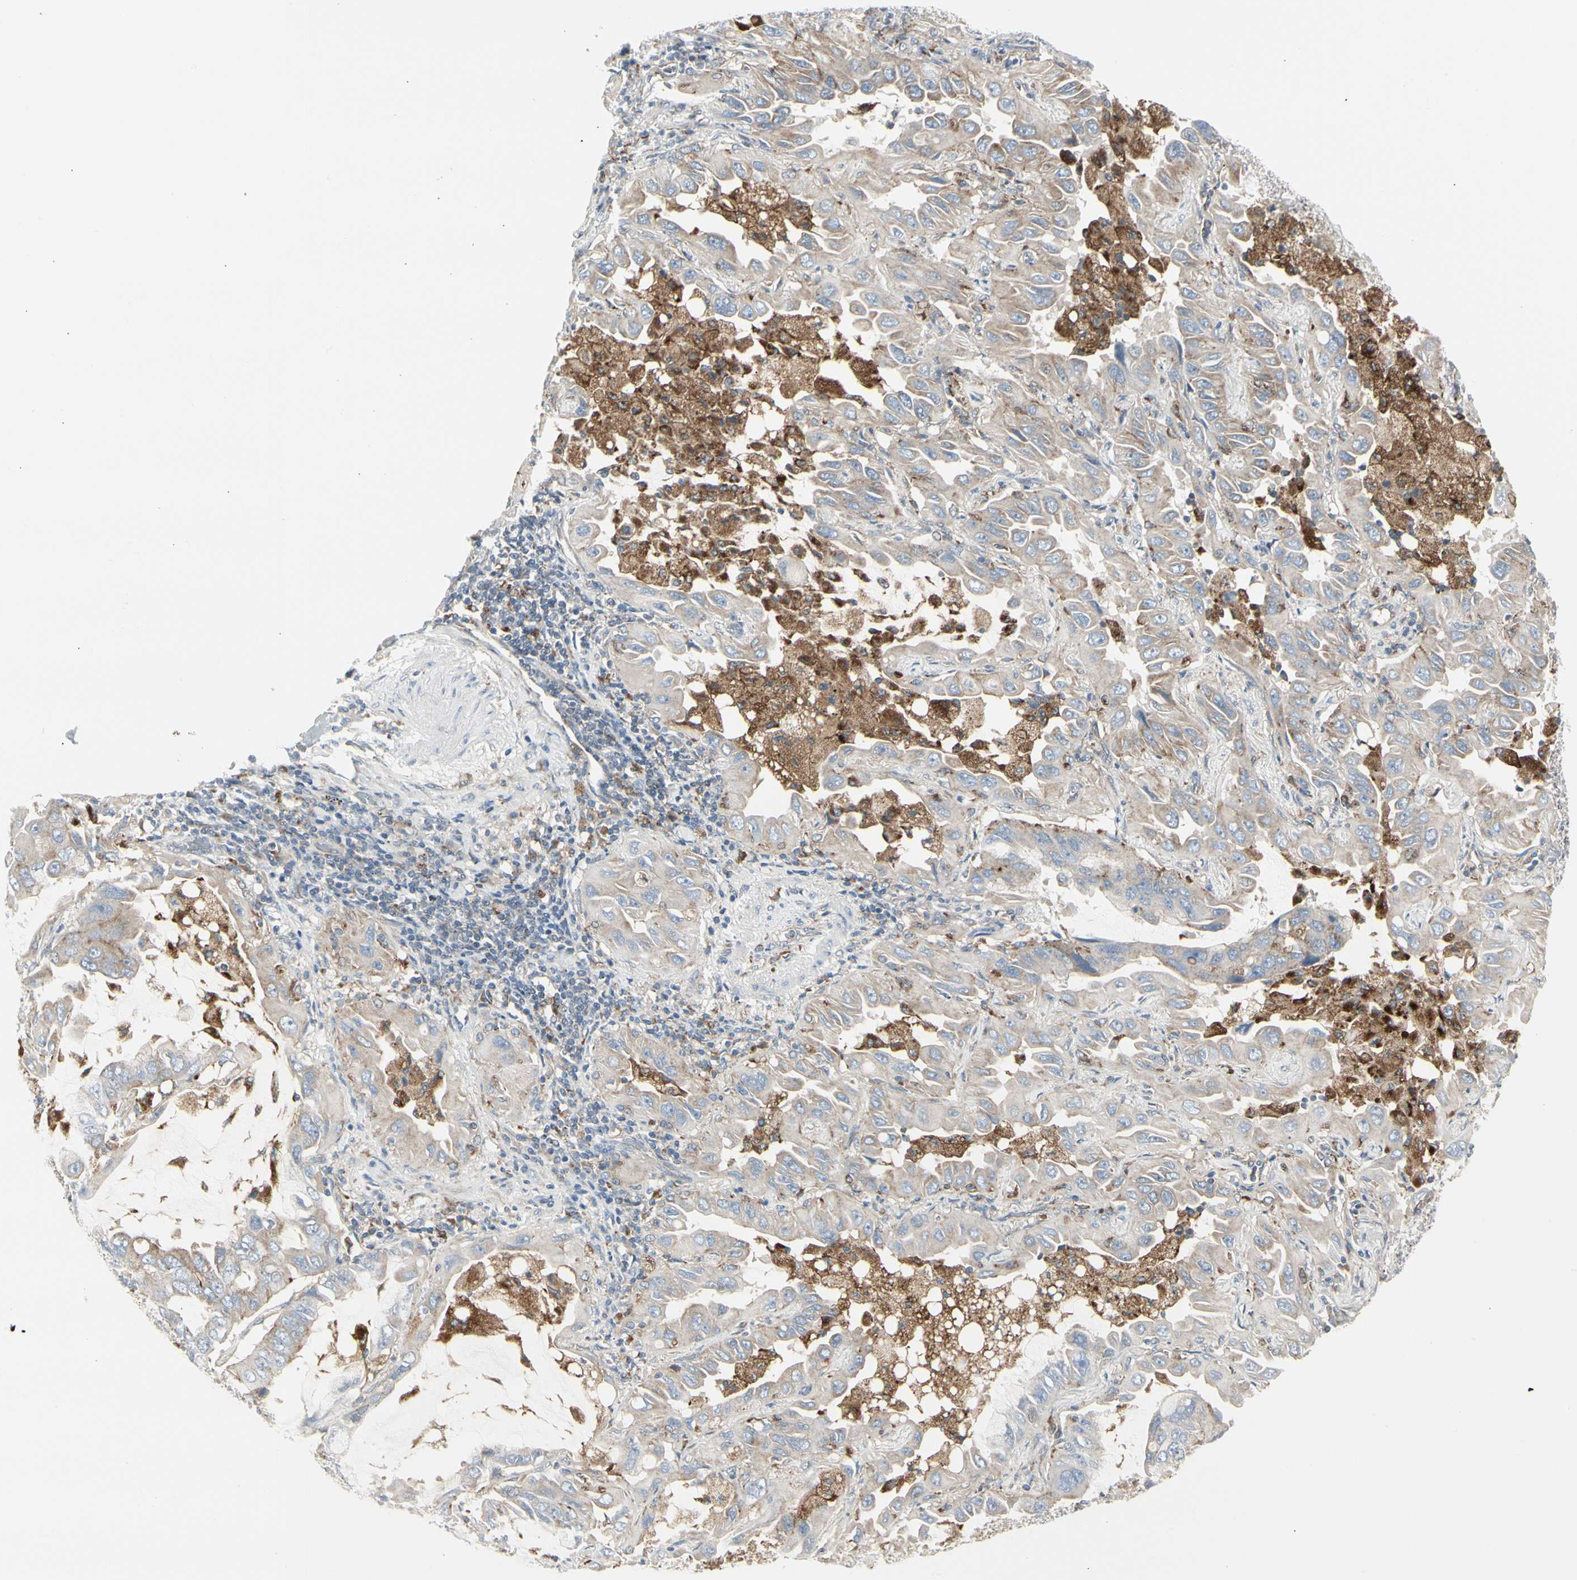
{"staining": {"intensity": "weak", "quantity": "<25%", "location": "cytoplasmic/membranous"}, "tissue": "lung cancer", "cell_type": "Tumor cells", "image_type": "cancer", "snomed": [{"axis": "morphology", "description": "Adenocarcinoma, NOS"}, {"axis": "topography", "description": "Lung"}], "caption": "Tumor cells show no significant staining in adenocarcinoma (lung).", "gene": "ATP6V1B2", "patient": {"sex": "male", "age": 64}}